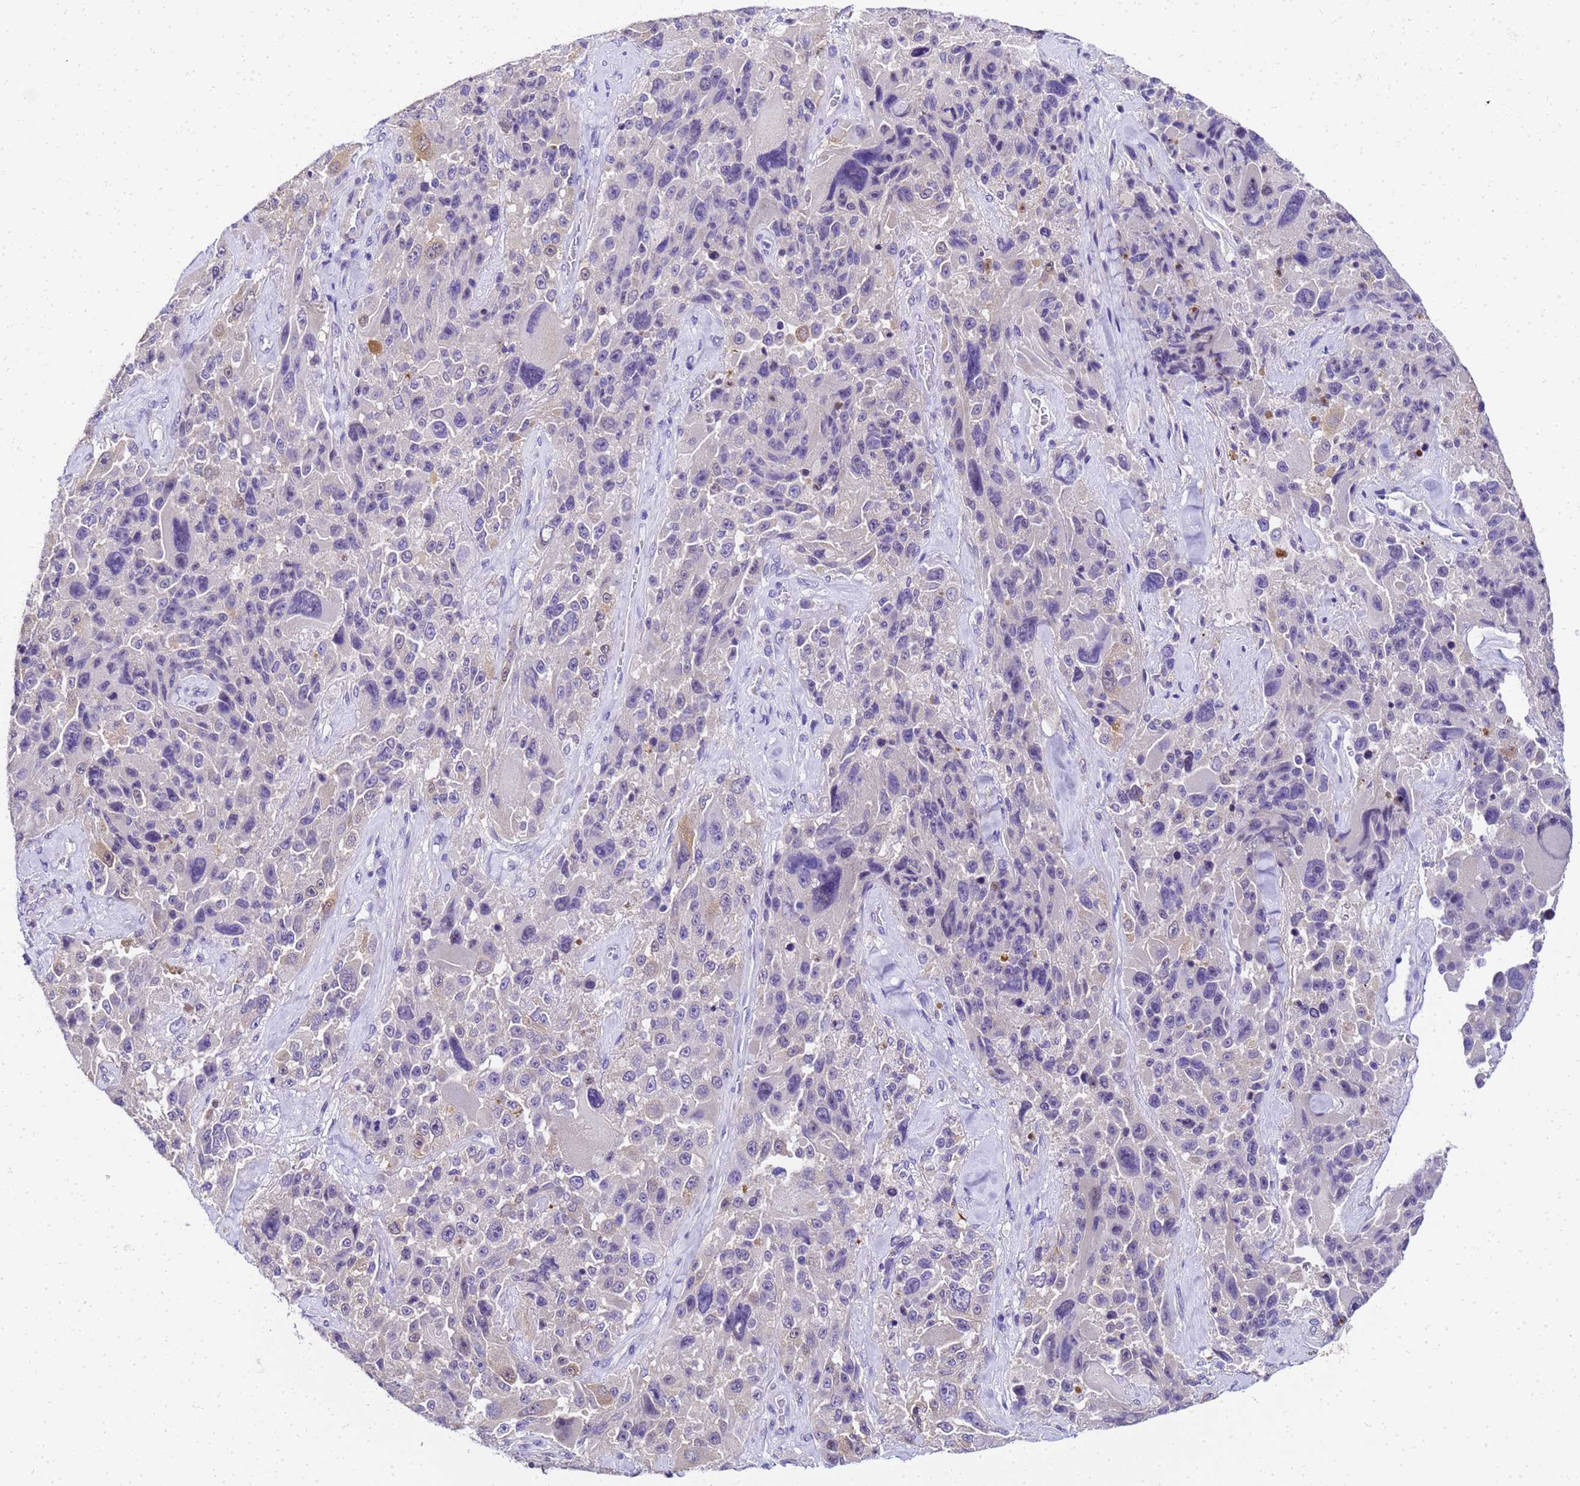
{"staining": {"intensity": "negative", "quantity": "none", "location": "none"}, "tissue": "melanoma", "cell_type": "Tumor cells", "image_type": "cancer", "snomed": [{"axis": "morphology", "description": "Malignant melanoma, Metastatic site"}, {"axis": "topography", "description": "Lymph node"}], "caption": "Tumor cells show no significant protein positivity in malignant melanoma (metastatic site).", "gene": "HSPB6", "patient": {"sex": "male", "age": 62}}